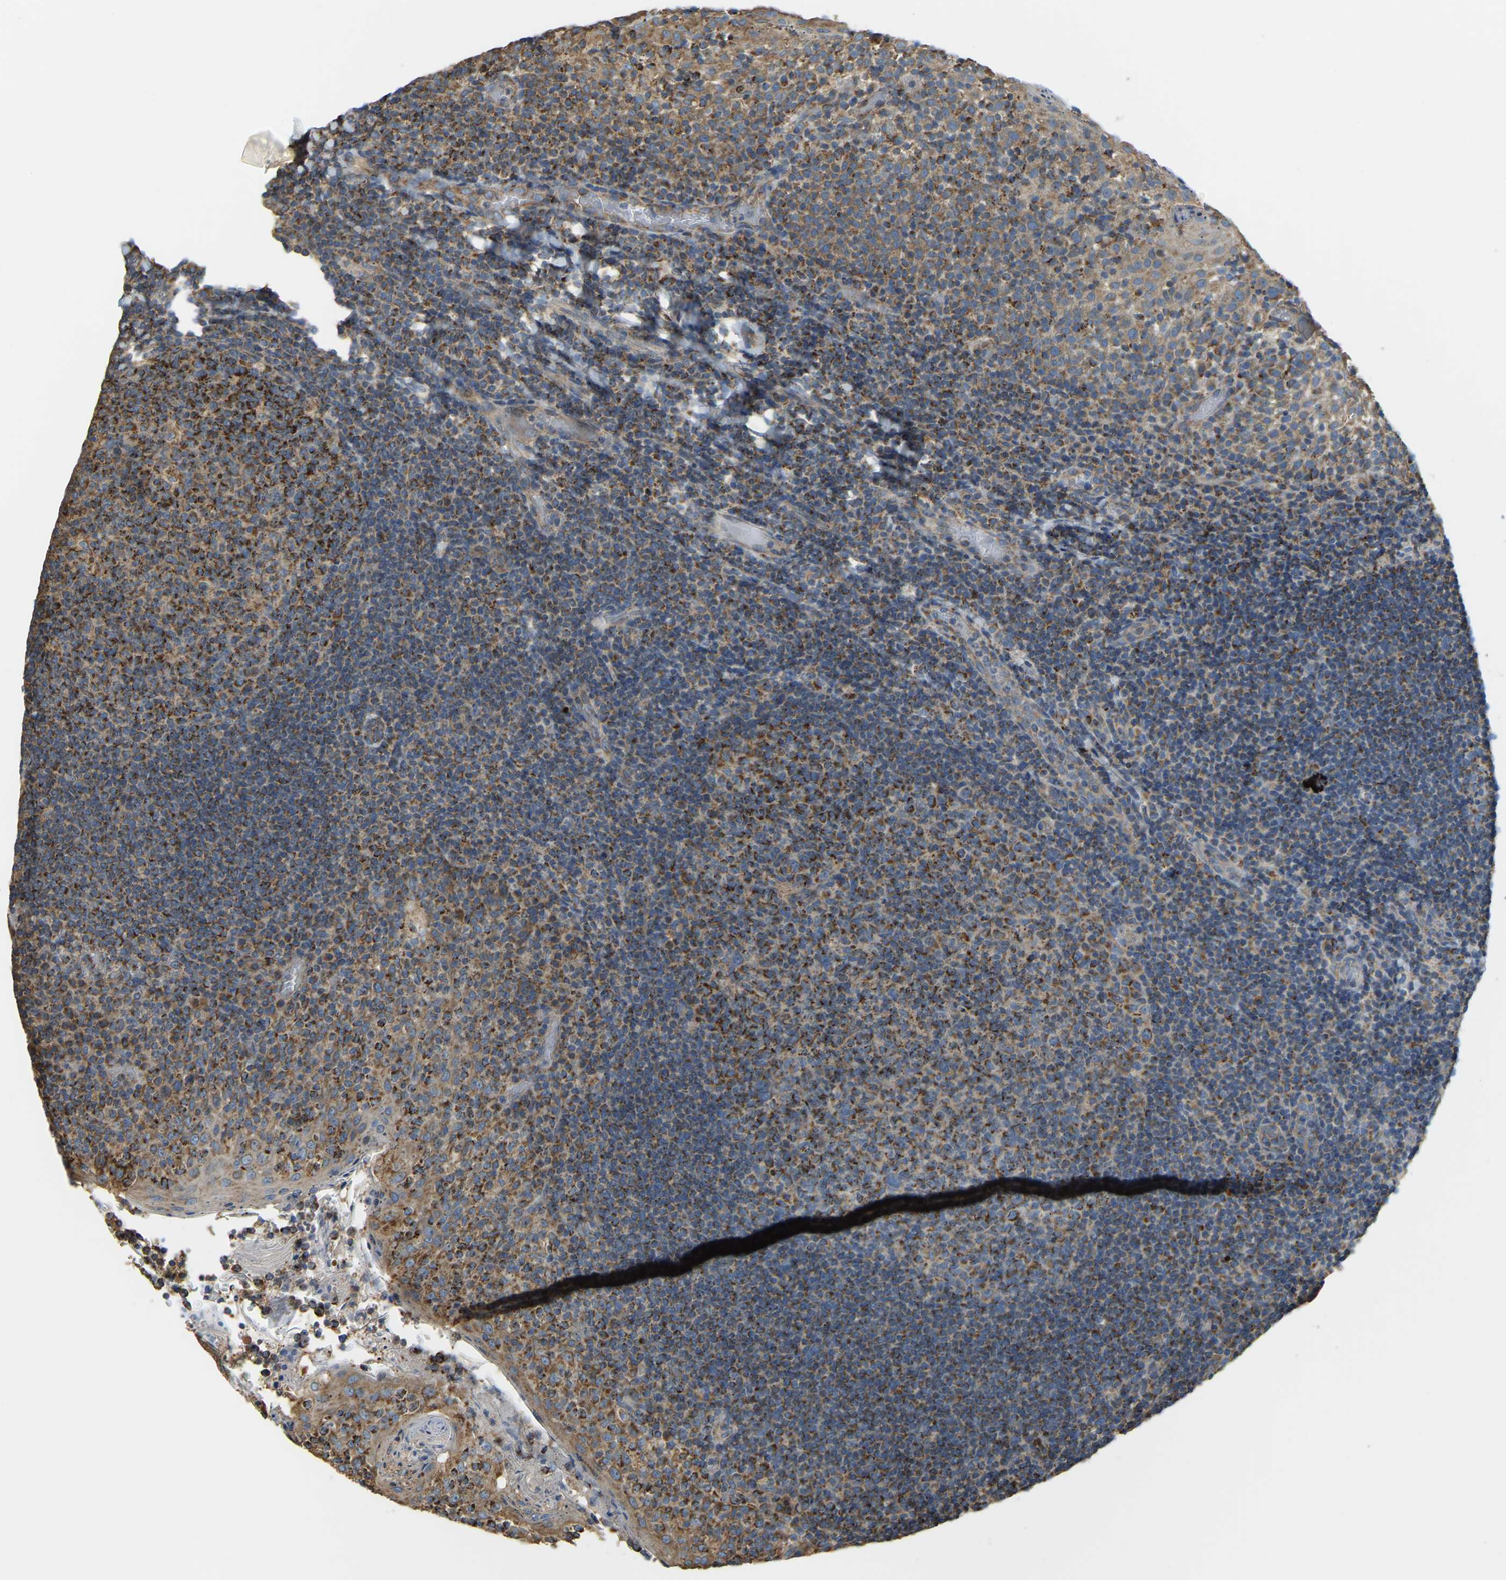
{"staining": {"intensity": "strong", "quantity": ">75%", "location": "cytoplasmic/membranous"}, "tissue": "tonsil", "cell_type": "Germinal center cells", "image_type": "normal", "snomed": [{"axis": "morphology", "description": "Normal tissue, NOS"}, {"axis": "topography", "description": "Tonsil"}], "caption": "Immunohistochemistry (IHC) of benign human tonsil demonstrates high levels of strong cytoplasmic/membranous staining in about >75% of germinal center cells.", "gene": "PSMD7", "patient": {"sex": "female", "age": 19}}